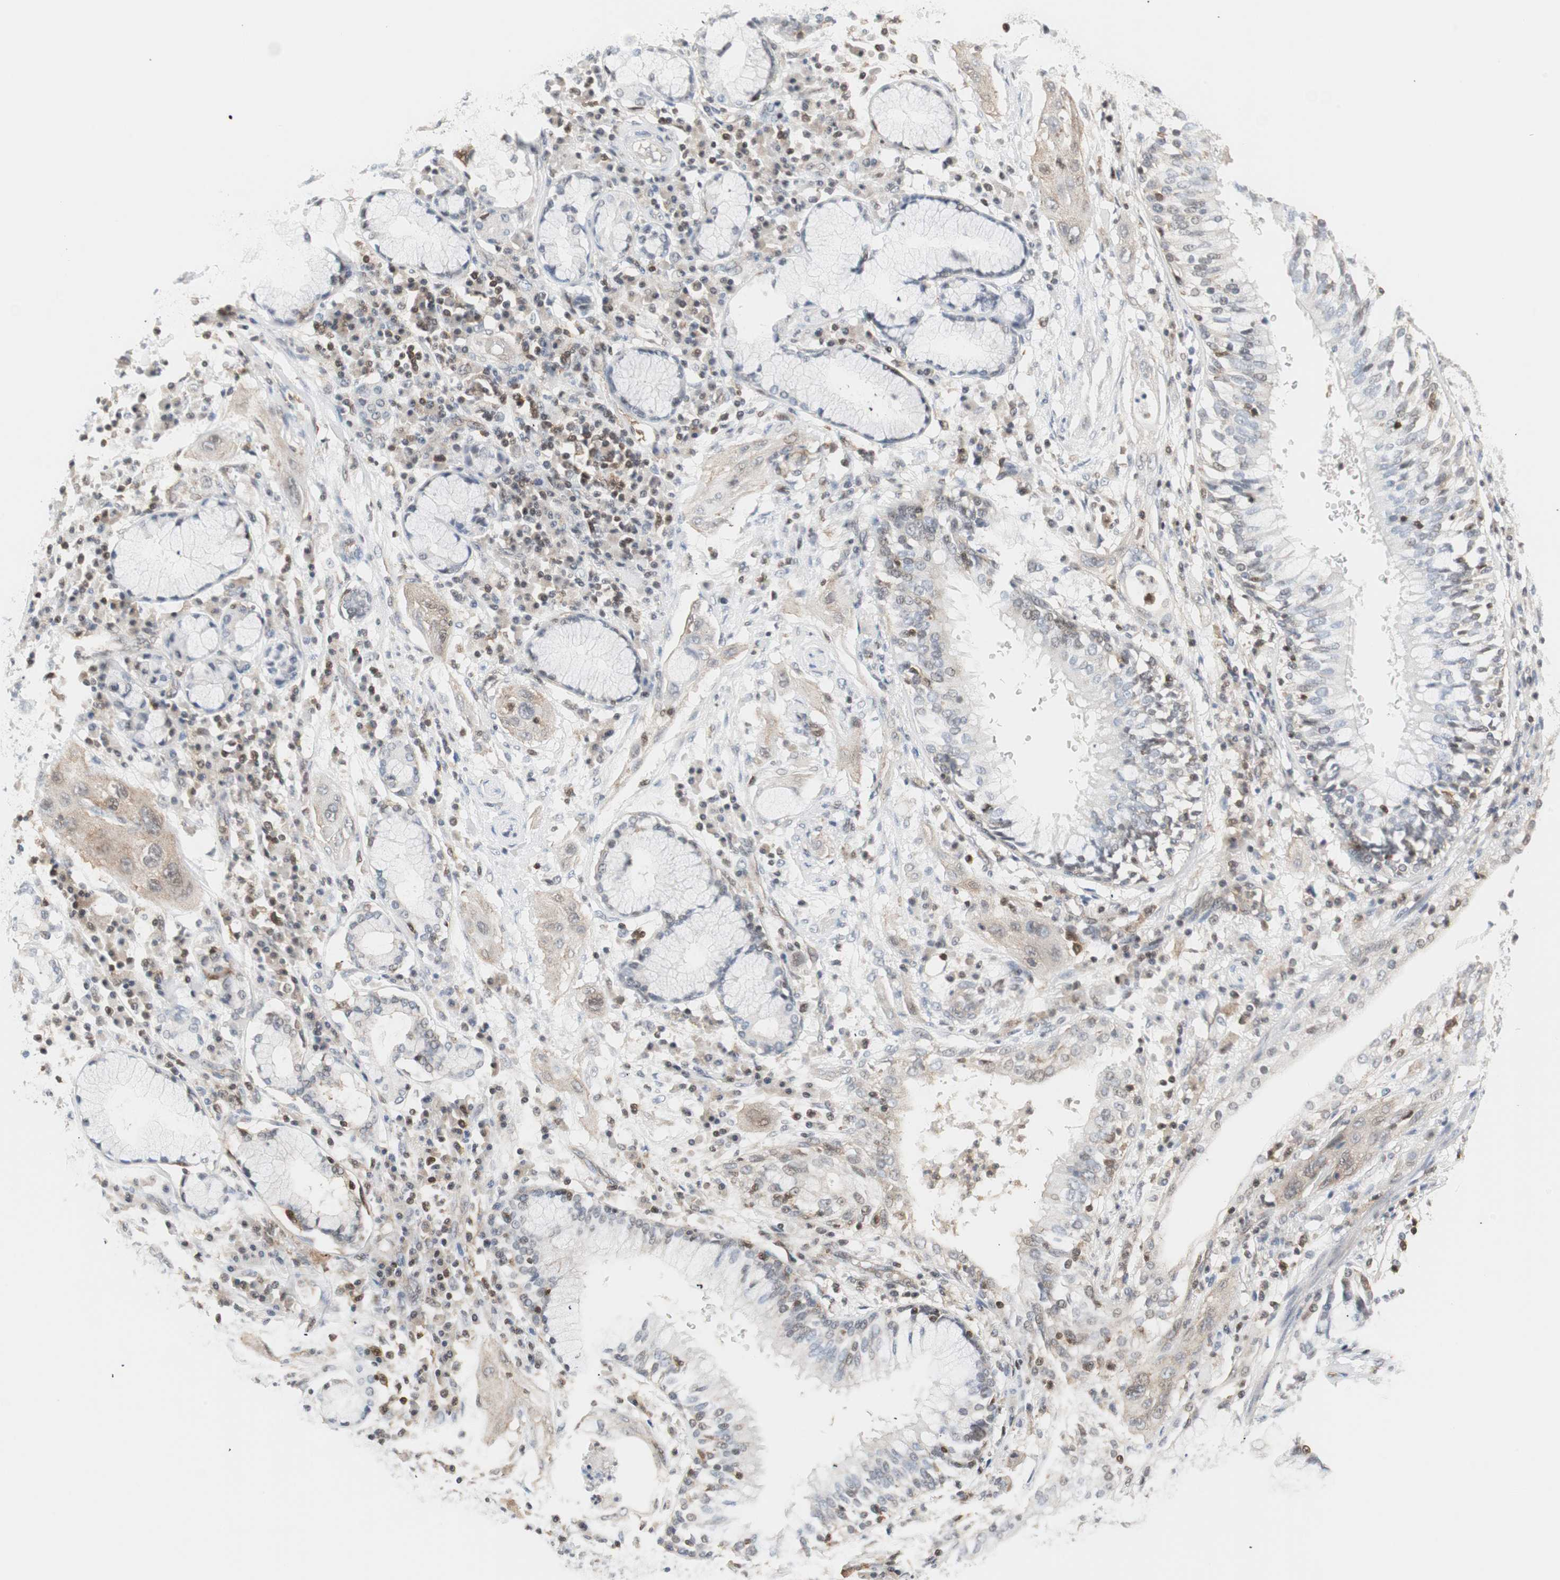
{"staining": {"intensity": "weak", "quantity": ">75%", "location": "cytoplasmic/membranous"}, "tissue": "lung cancer", "cell_type": "Tumor cells", "image_type": "cancer", "snomed": [{"axis": "morphology", "description": "Squamous cell carcinoma, NOS"}, {"axis": "topography", "description": "Lung"}], "caption": "Immunohistochemistry (IHC) of lung cancer displays low levels of weak cytoplasmic/membranous staining in about >75% of tumor cells.", "gene": "PPP1CA", "patient": {"sex": "female", "age": 47}}